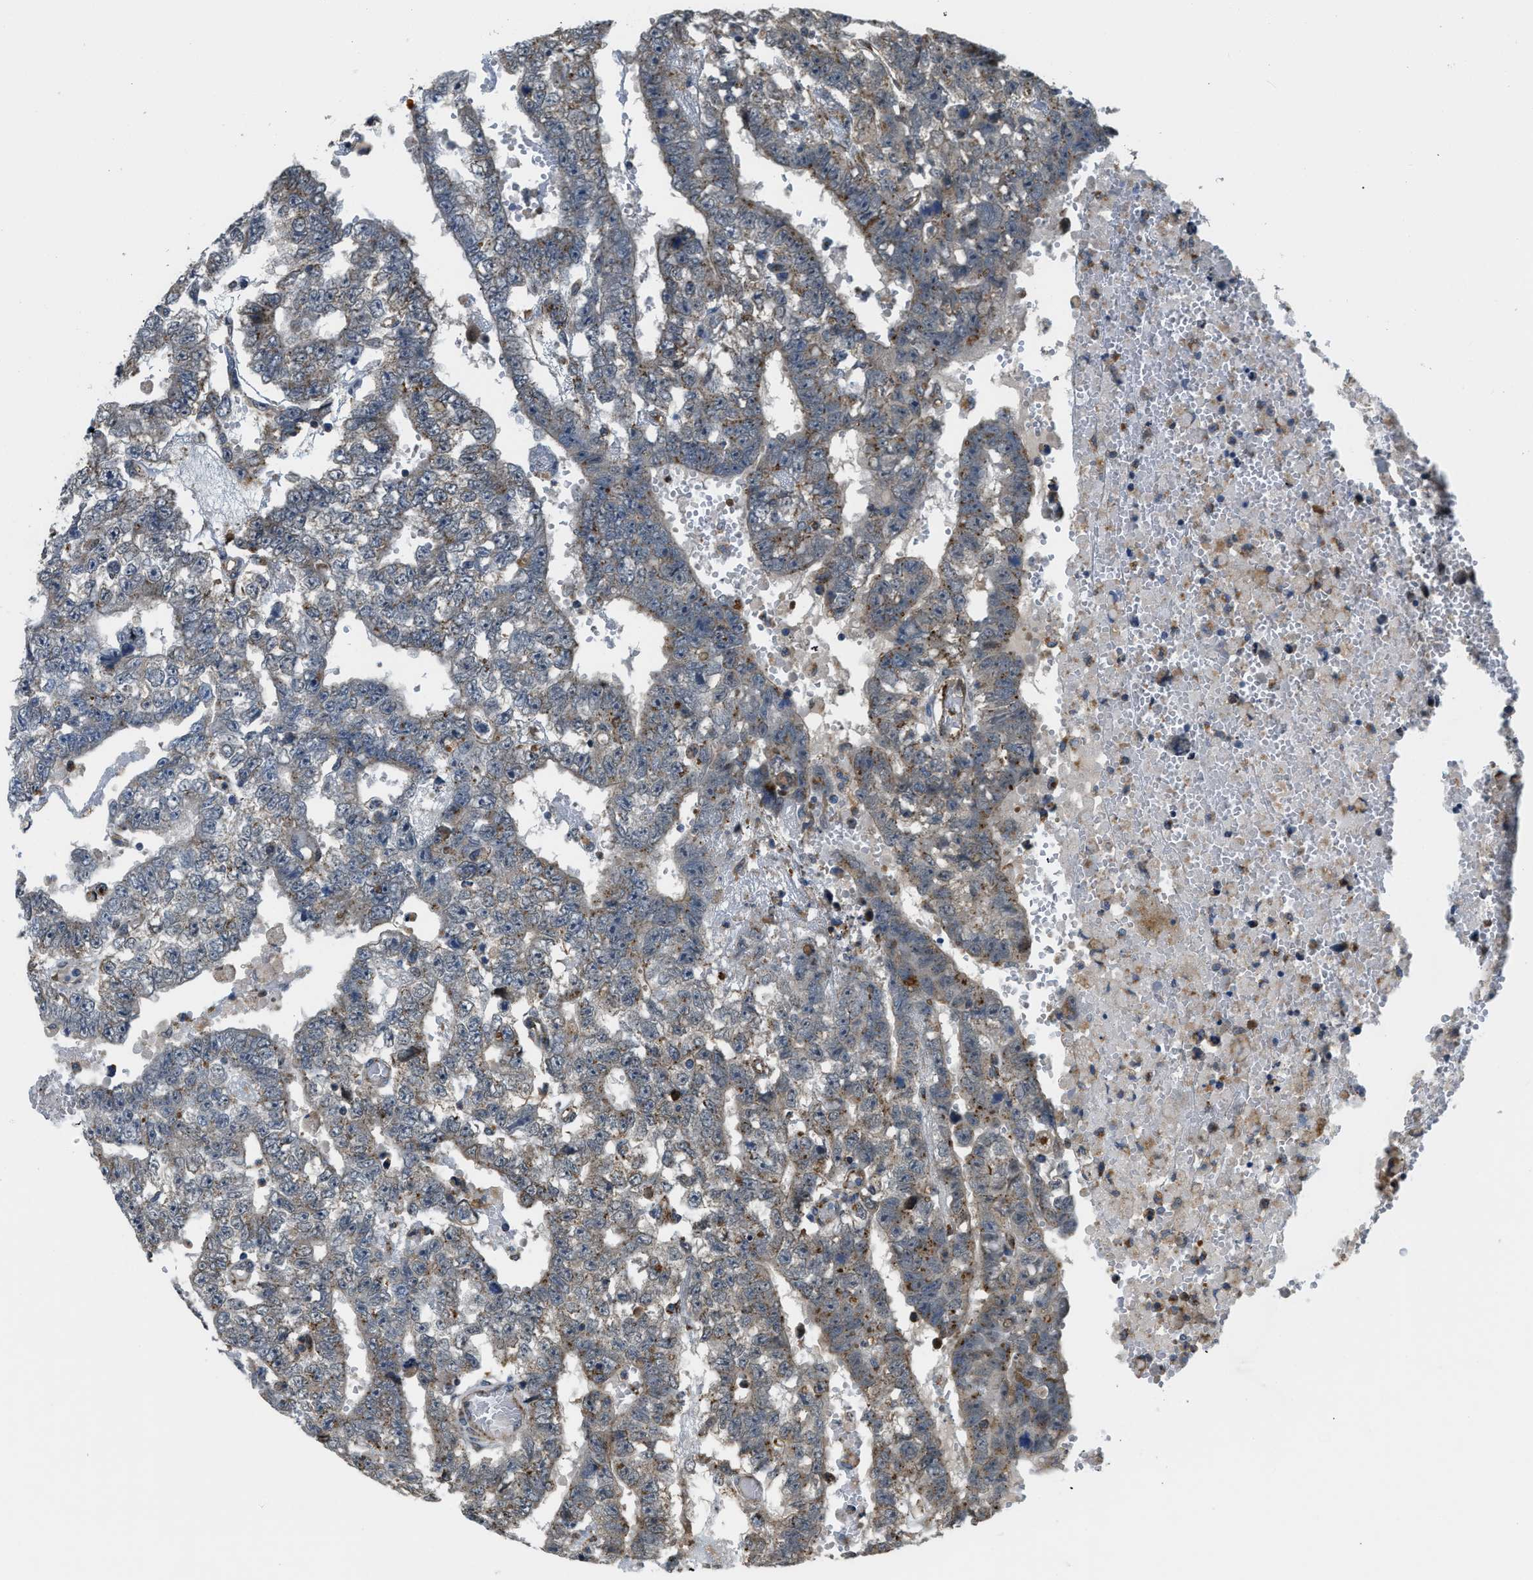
{"staining": {"intensity": "moderate", "quantity": "<25%", "location": "cytoplasmic/membranous"}, "tissue": "testis cancer", "cell_type": "Tumor cells", "image_type": "cancer", "snomed": [{"axis": "morphology", "description": "Carcinoma, Embryonal, NOS"}, {"axis": "topography", "description": "Testis"}], "caption": "Tumor cells display moderate cytoplasmic/membranous staining in approximately <25% of cells in embryonal carcinoma (testis). (DAB IHC, brown staining for protein, blue staining for nuclei).", "gene": "STARD3NL", "patient": {"sex": "male", "age": 25}}